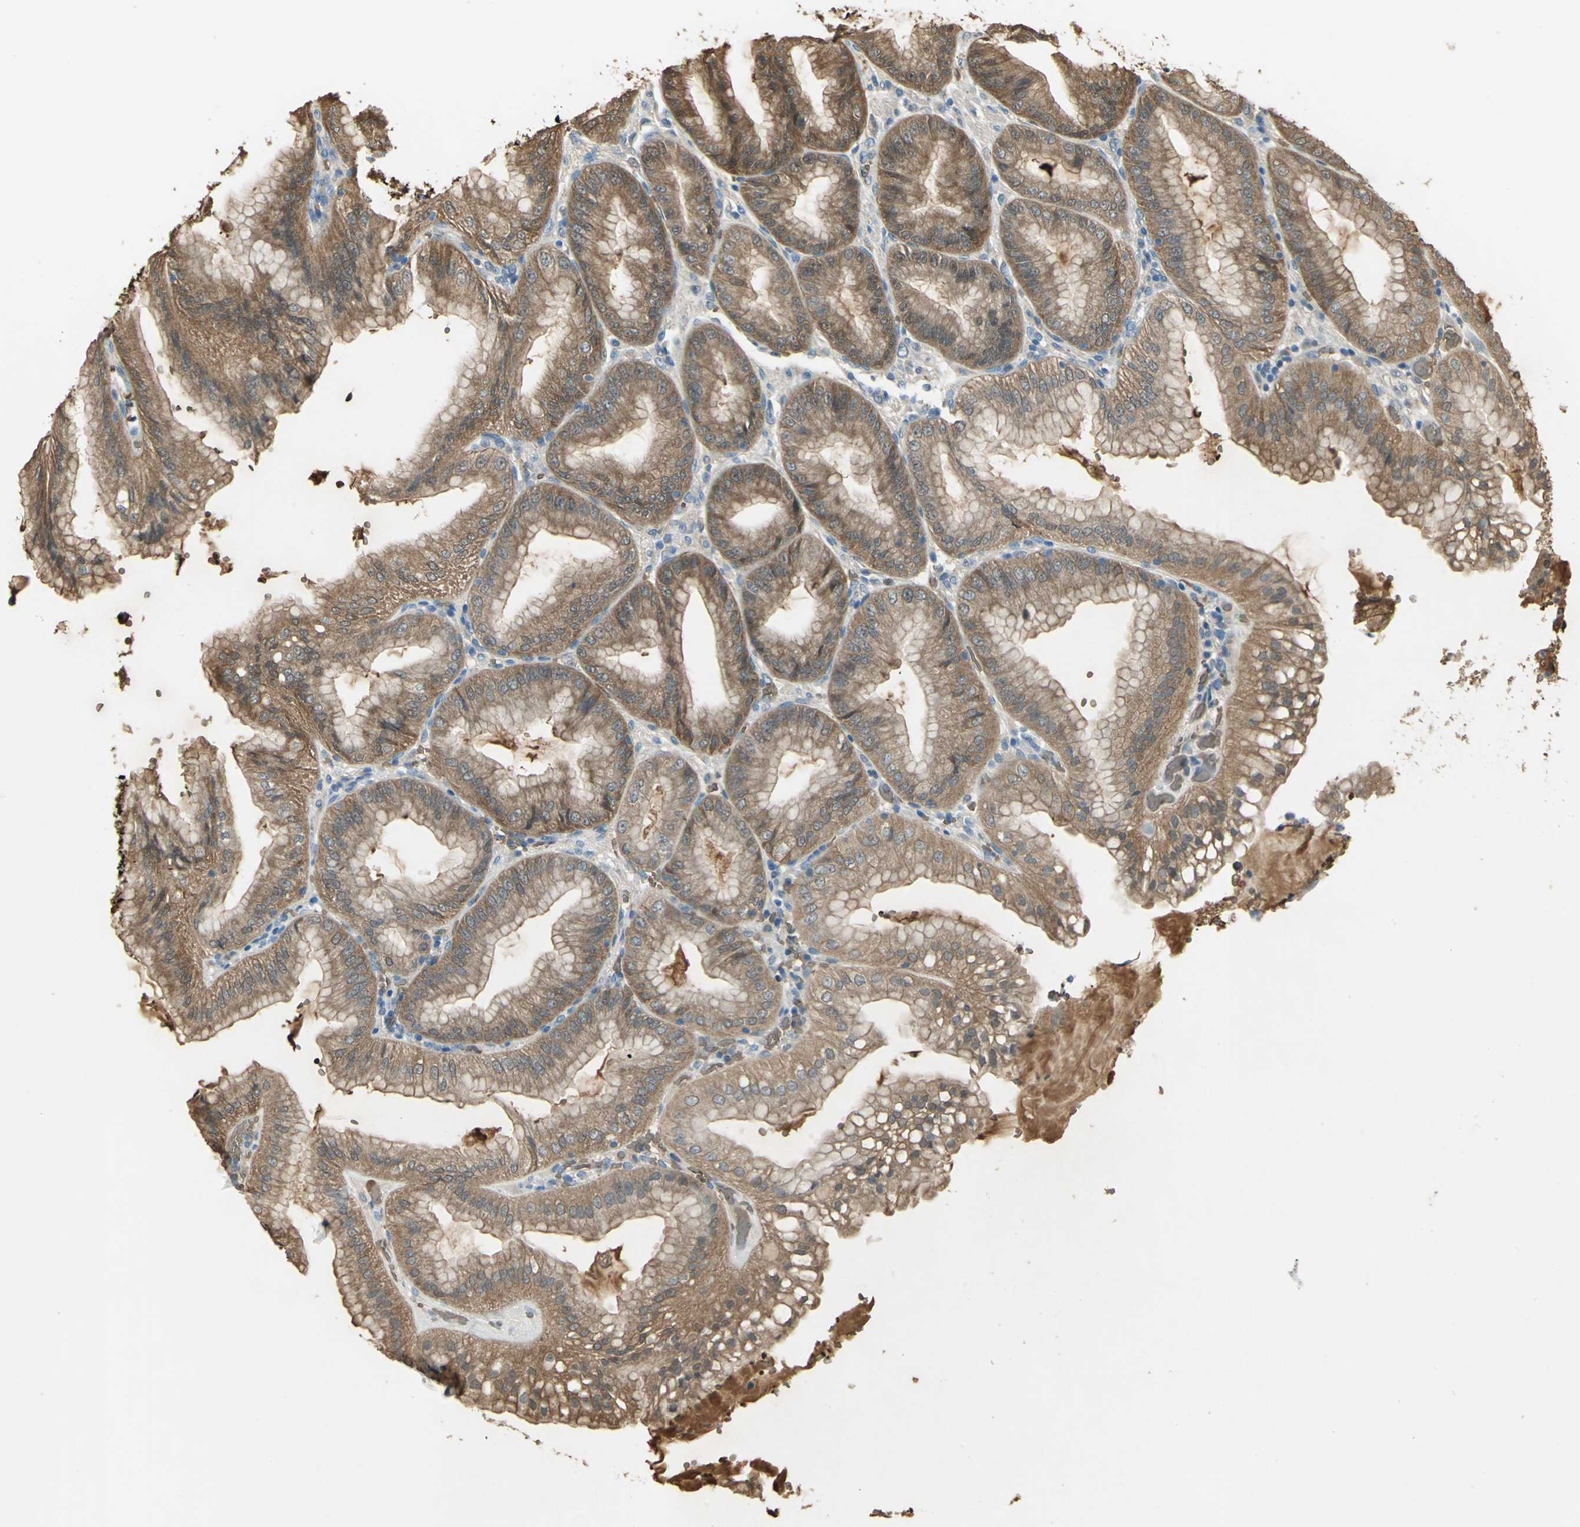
{"staining": {"intensity": "moderate", "quantity": ">75%", "location": "cytoplasmic/membranous,nuclear"}, "tissue": "stomach", "cell_type": "Glandular cells", "image_type": "normal", "snomed": [{"axis": "morphology", "description": "Normal tissue, NOS"}, {"axis": "topography", "description": "Stomach, lower"}], "caption": "Immunohistochemistry of benign stomach demonstrates medium levels of moderate cytoplasmic/membranous,nuclear positivity in about >75% of glandular cells. (DAB (3,3'-diaminobenzidine) IHC, brown staining for protein, blue staining for nuclei).", "gene": "DDAH1", "patient": {"sex": "male", "age": 71}}